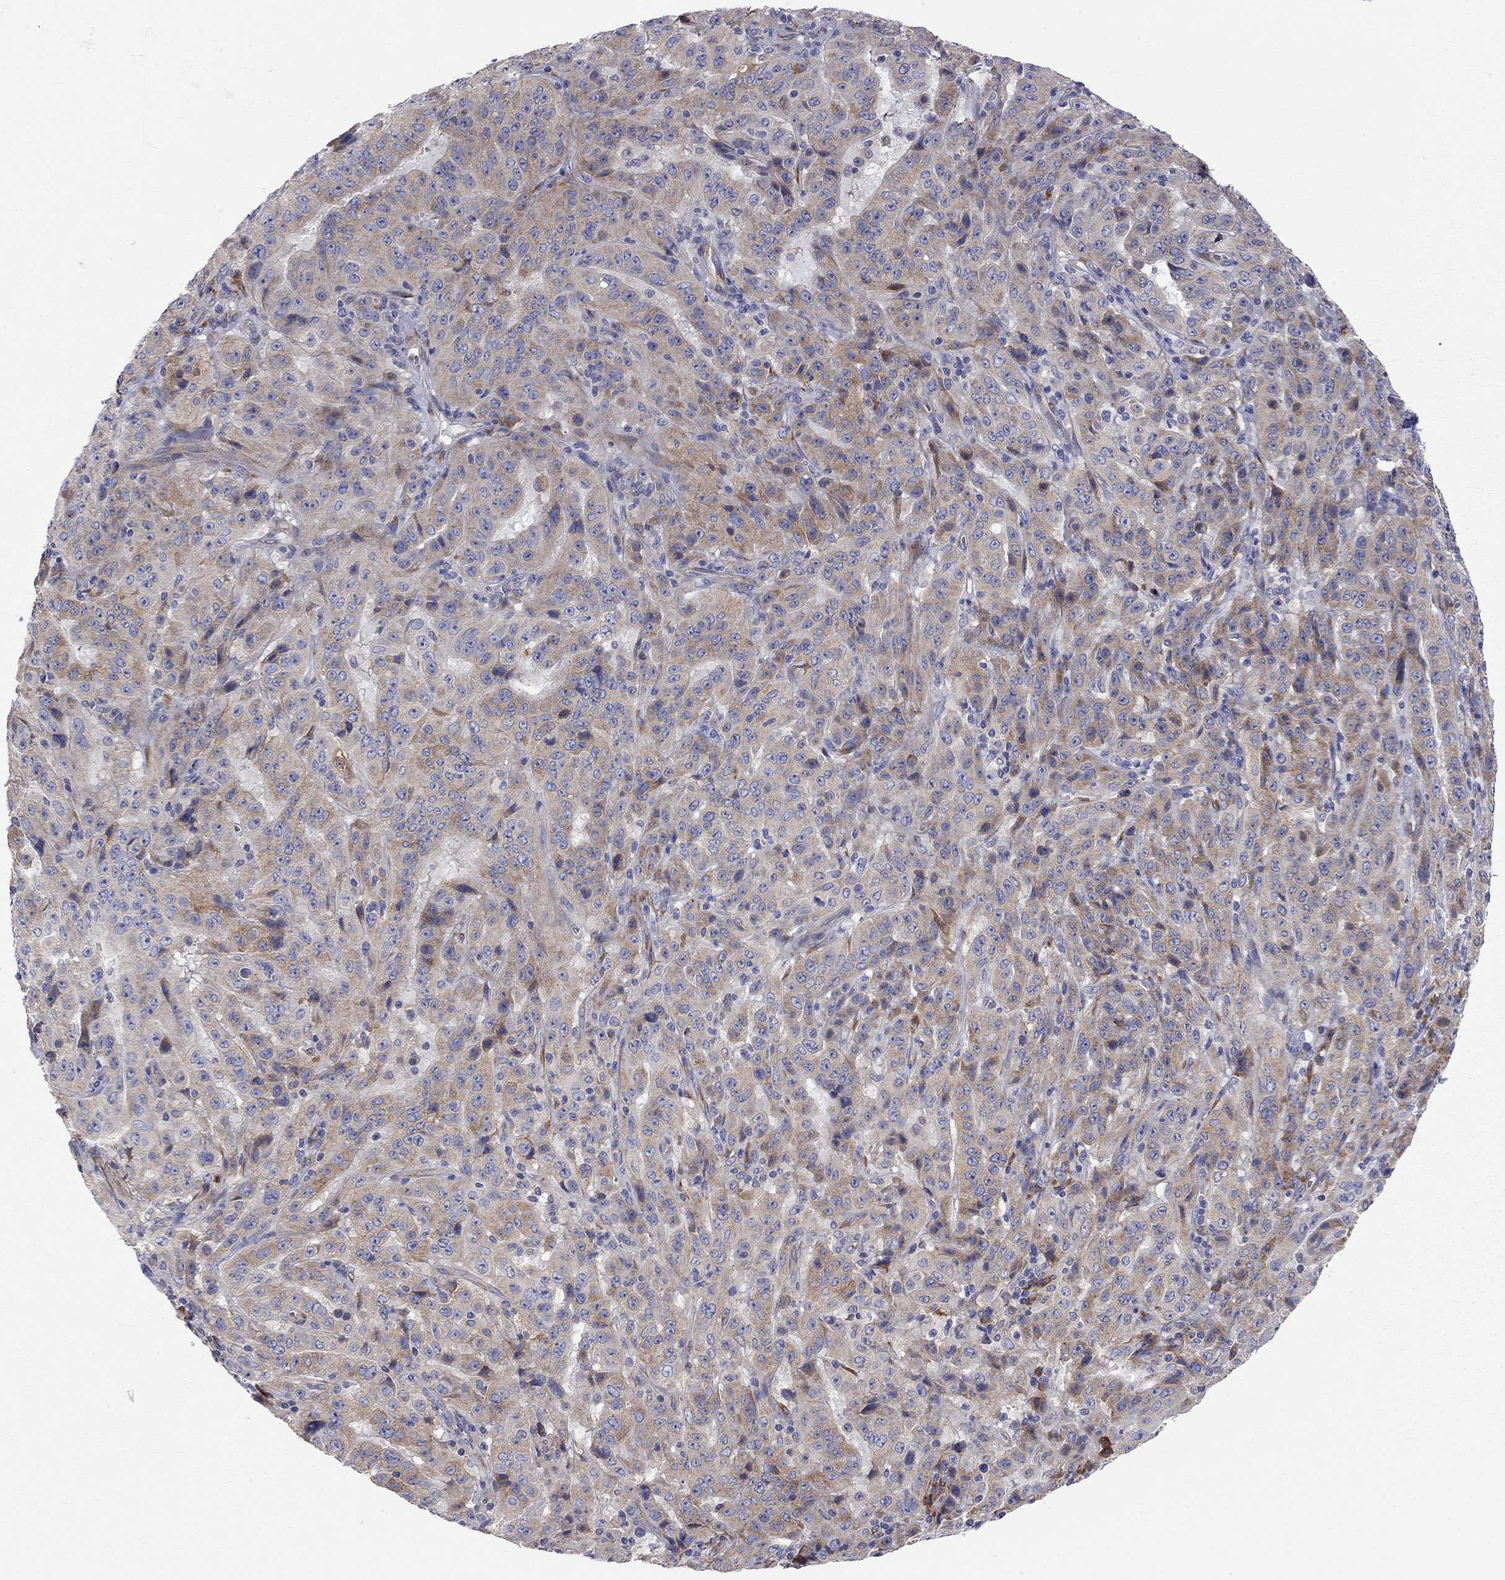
{"staining": {"intensity": "moderate", "quantity": "25%-75%", "location": "cytoplasmic/membranous"}, "tissue": "pancreatic cancer", "cell_type": "Tumor cells", "image_type": "cancer", "snomed": [{"axis": "morphology", "description": "Adenocarcinoma, NOS"}, {"axis": "topography", "description": "Pancreas"}], "caption": "Immunohistochemistry (IHC) staining of adenocarcinoma (pancreatic), which reveals medium levels of moderate cytoplasmic/membranous staining in about 25%-75% of tumor cells indicating moderate cytoplasmic/membranous protein expression. The staining was performed using DAB (brown) for protein detection and nuclei were counterstained in hematoxylin (blue).", "gene": "CASTOR1", "patient": {"sex": "male", "age": 63}}